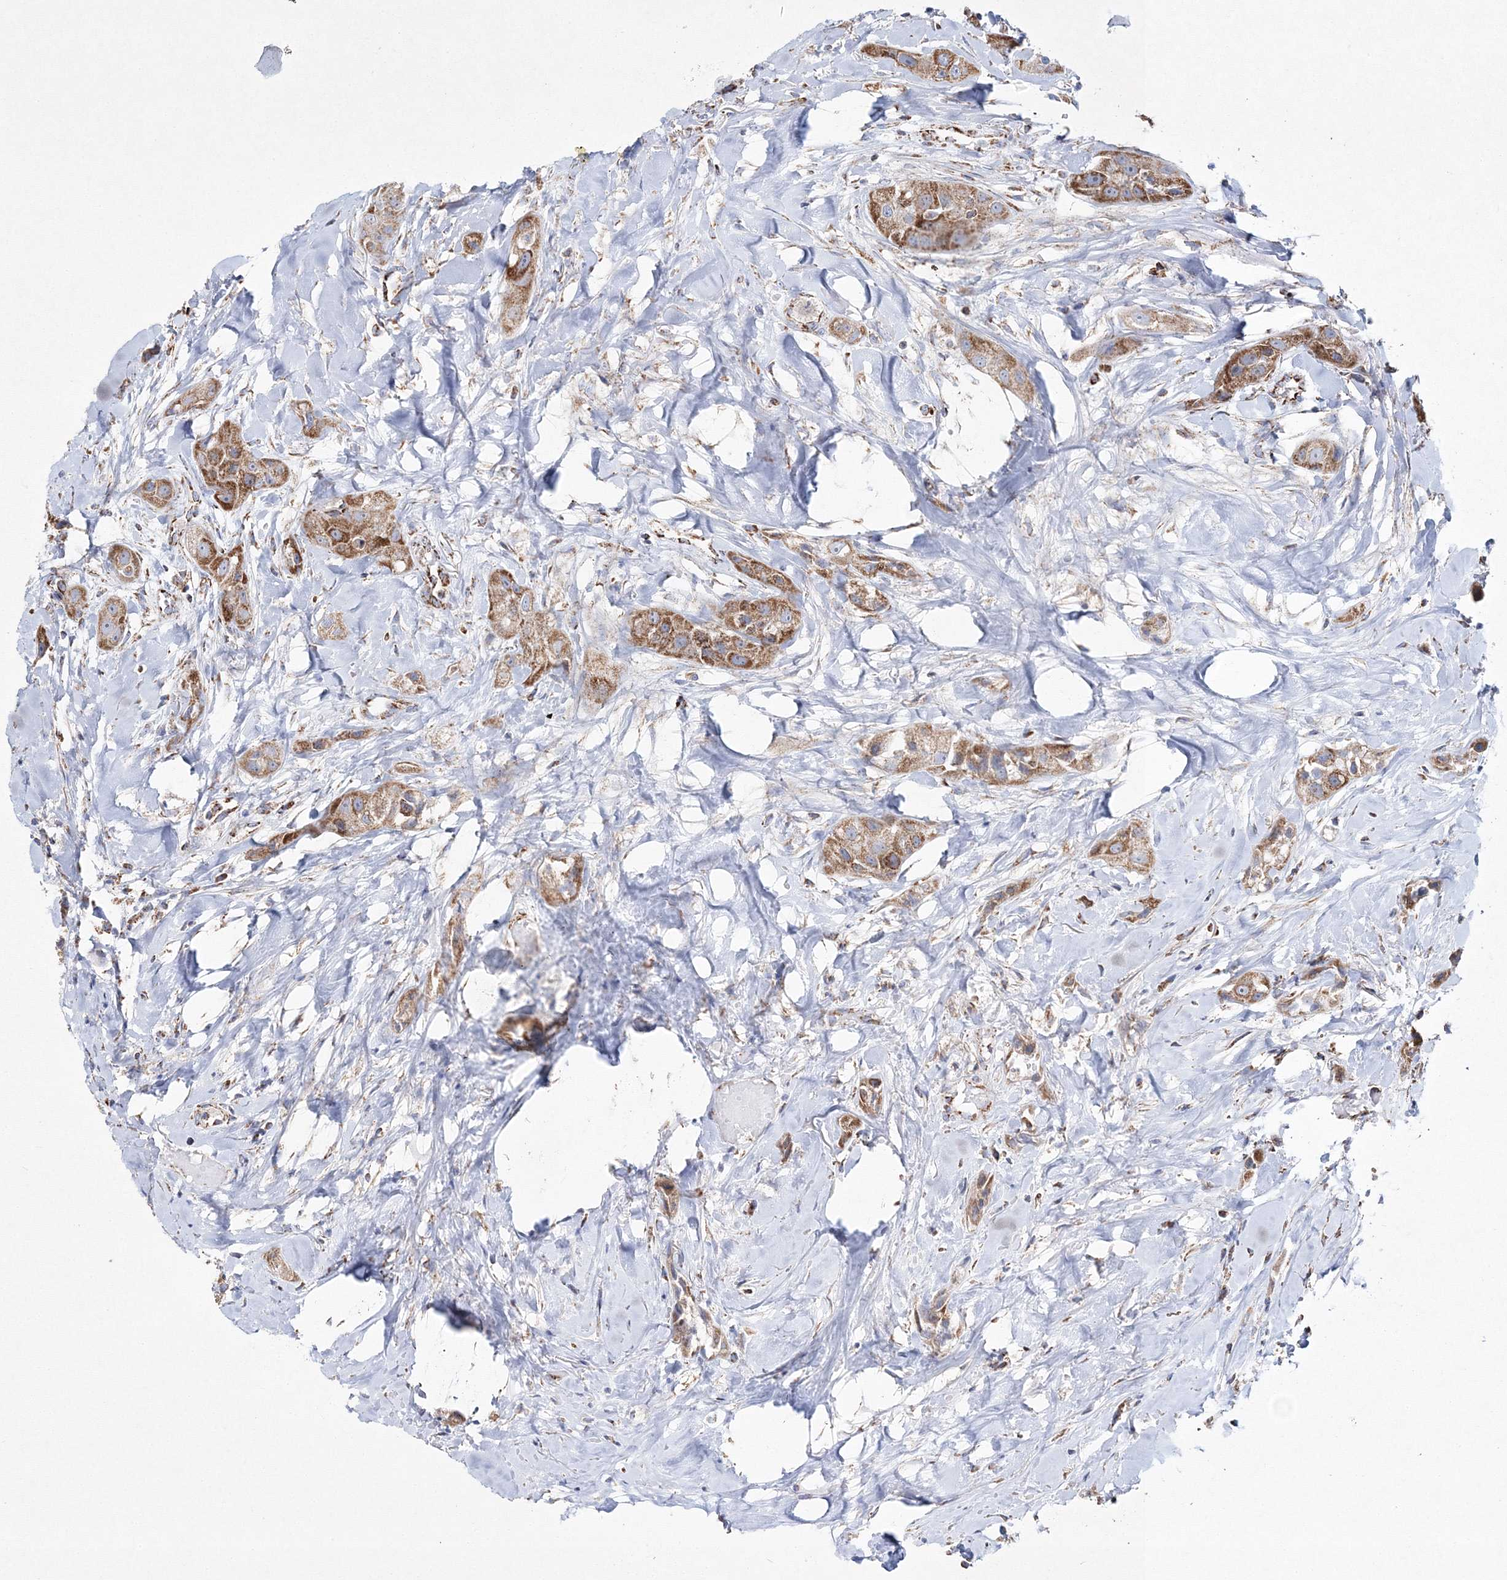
{"staining": {"intensity": "moderate", "quantity": ">75%", "location": "cytoplasmic/membranous"}, "tissue": "head and neck cancer", "cell_type": "Tumor cells", "image_type": "cancer", "snomed": [{"axis": "morphology", "description": "Normal tissue, NOS"}, {"axis": "morphology", "description": "Squamous cell carcinoma, NOS"}, {"axis": "topography", "description": "Skeletal muscle"}, {"axis": "topography", "description": "Head-Neck"}], "caption": "Head and neck cancer stained with immunohistochemistry (IHC) exhibits moderate cytoplasmic/membranous expression in about >75% of tumor cells.", "gene": "HIBCH", "patient": {"sex": "male", "age": 51}}